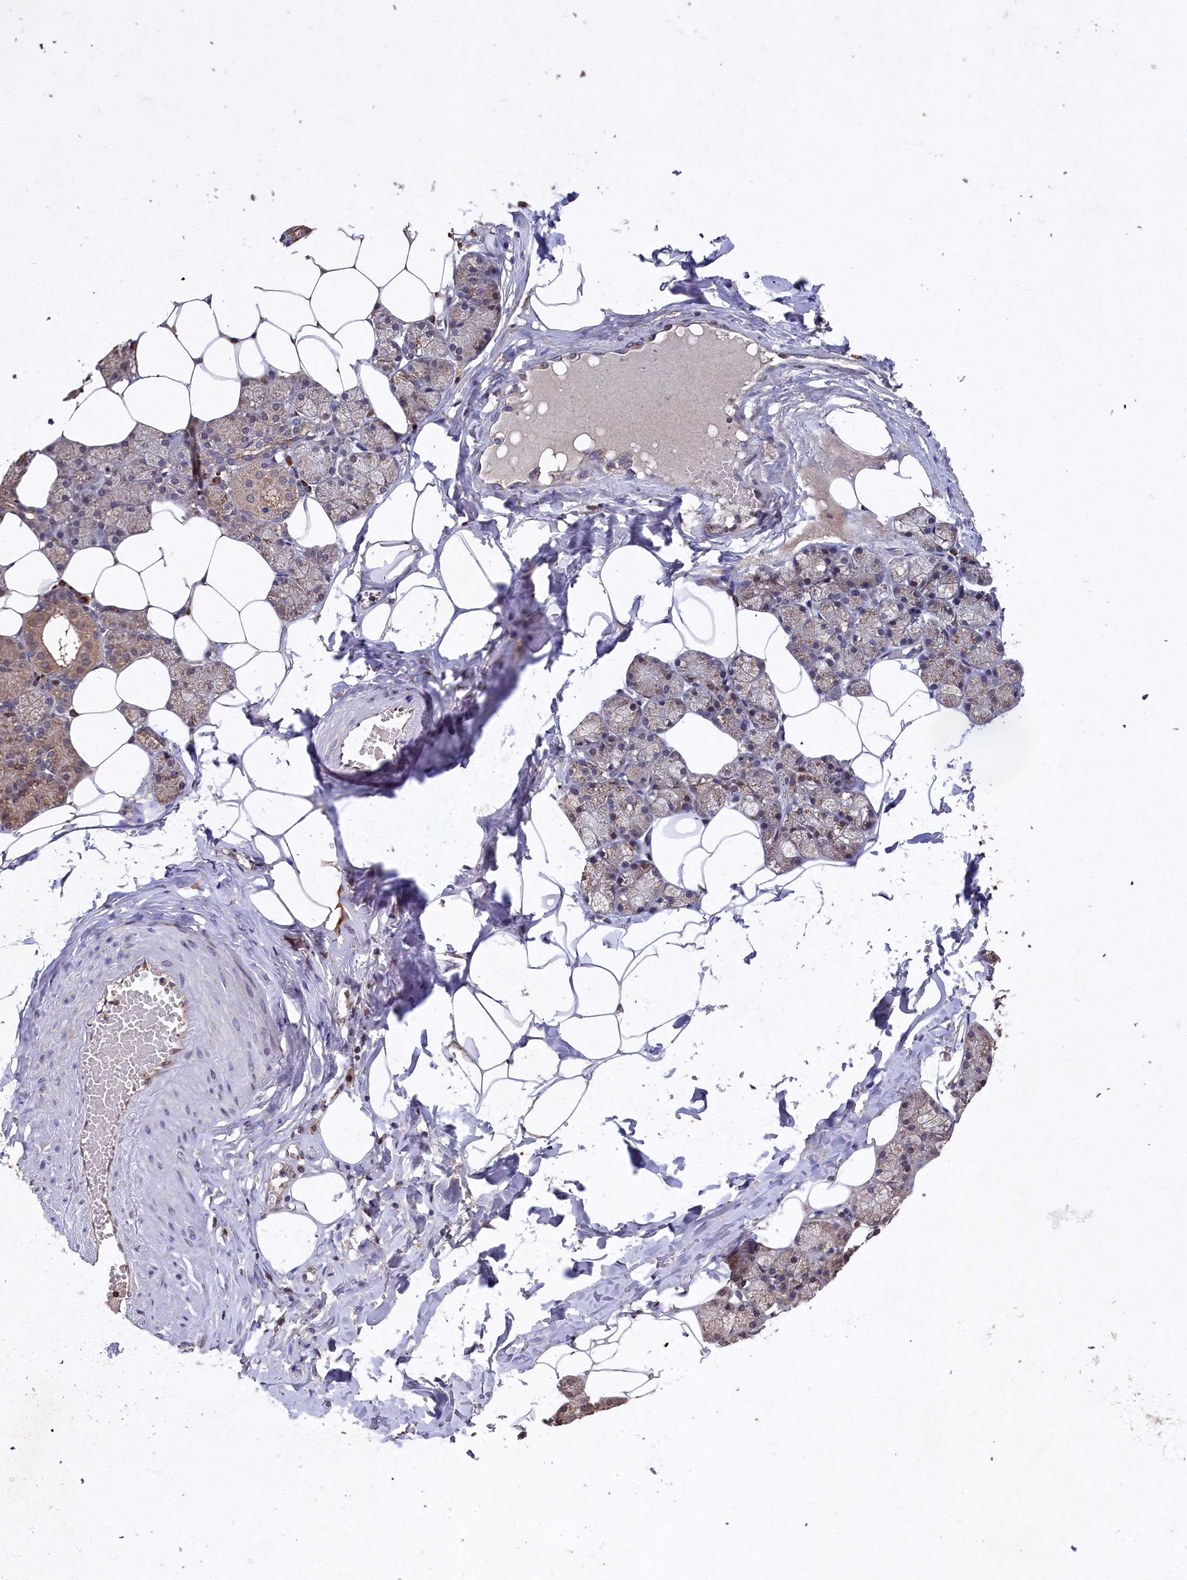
{"staining": {"intensity": "weak", "quantity": "25%-75%", "location": "cytoplasmic/membranous,nuclear"}, "tissue": "salivary gland", "cell_type": "Glandular cells", "image_type": "normal", "snomed": [{"axis": "morphology", "description": "Normal tissue, NOS"}, {"axis": "topography", "description": "Salivary gland"}], "caption": "Normal salivary gland exhibits weak cytoplasmic/membranous,nuclear positivity in about 25%-75% of glandular cells, visualized by immunohistochemistry. The staining was performed using DAB (3,3'-diaminobenzidine) to visualize the protein expression in brown, while the nuclei were stained in blue with hematoxylin (Magnification: 20x).", "gene": "NAA60", "patient": {"sex": "male", "age": 62}}